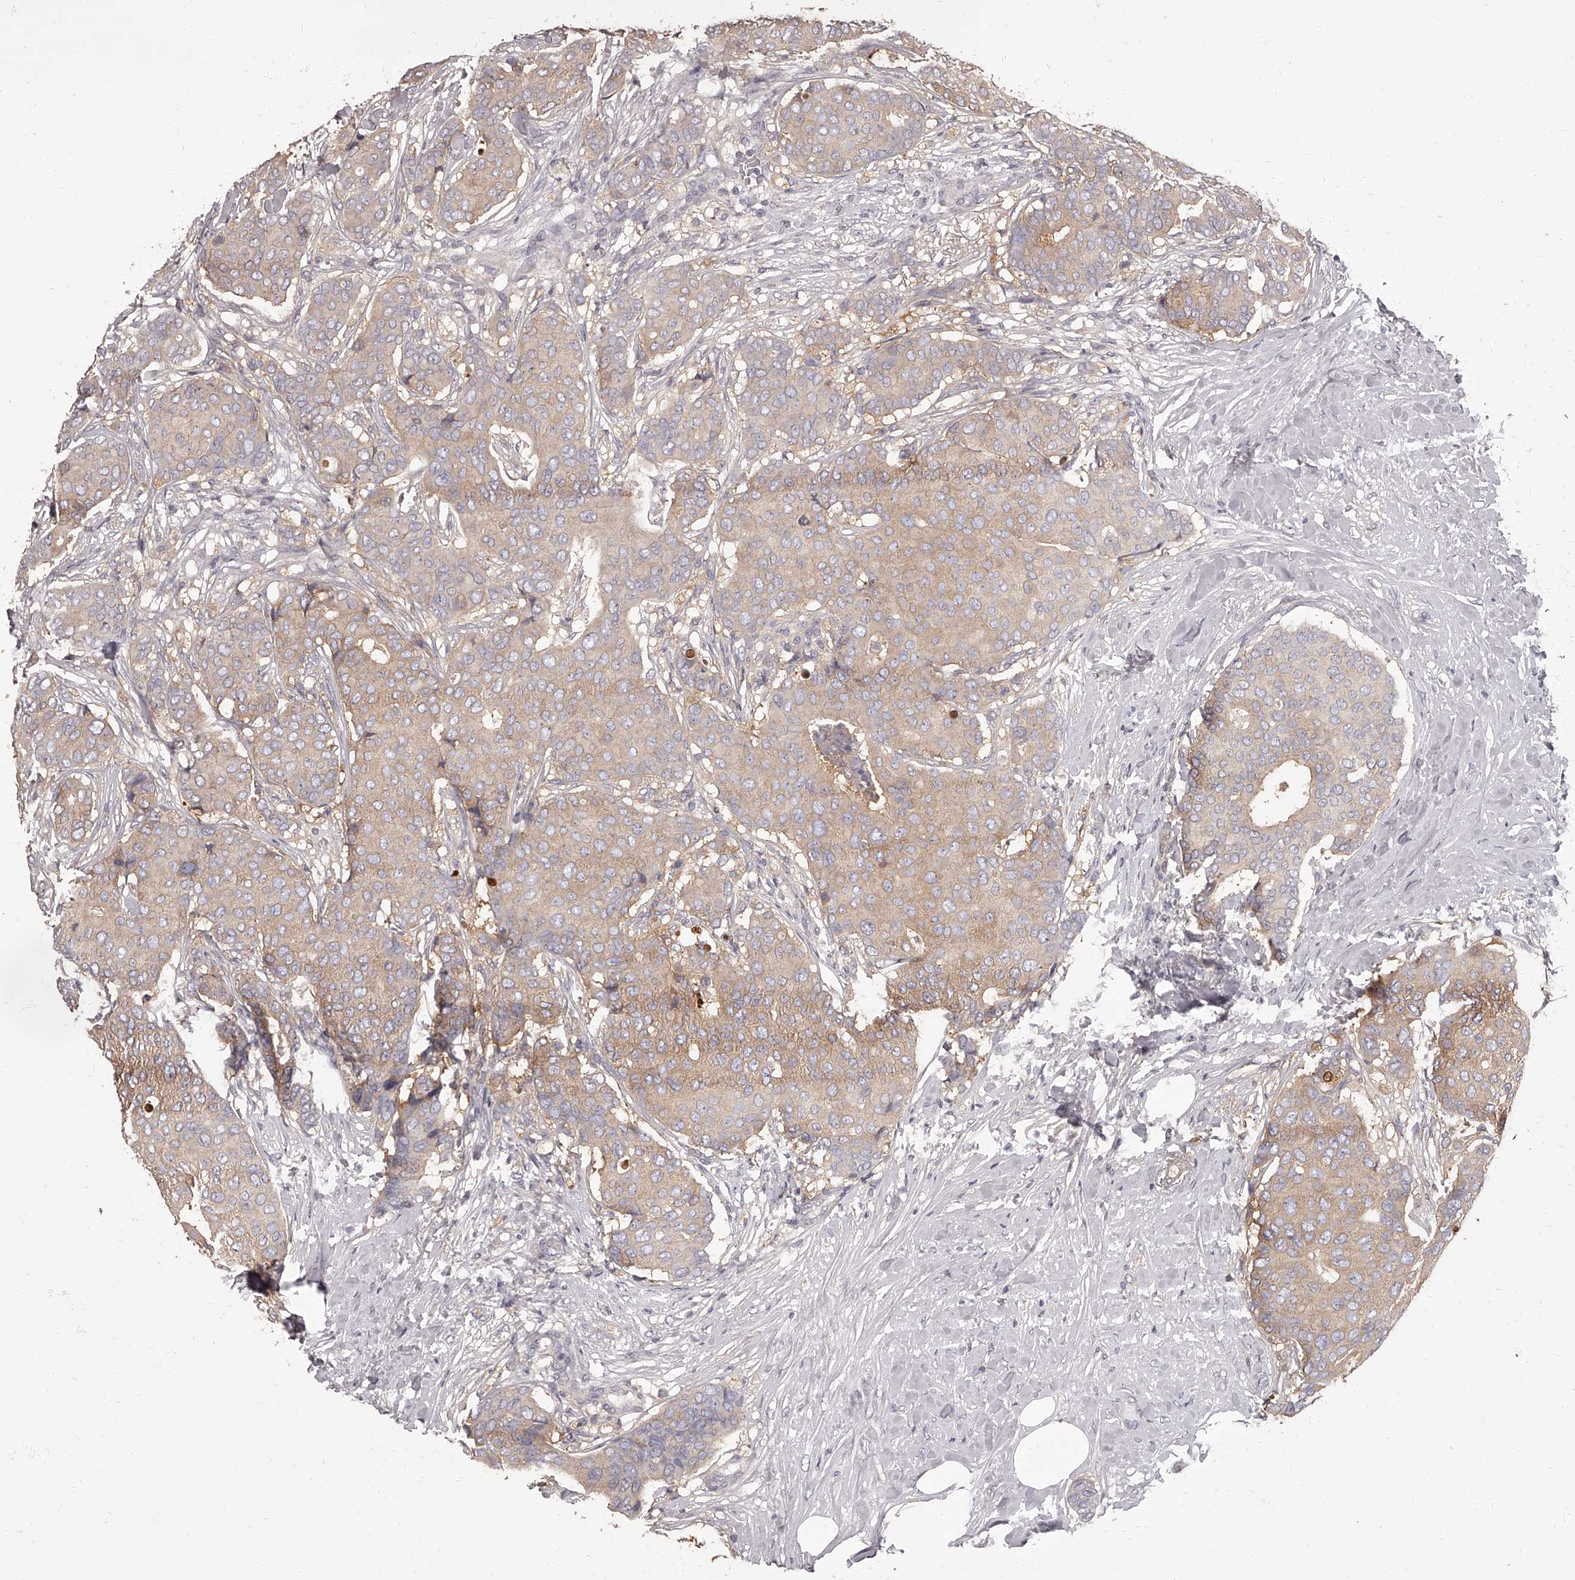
{"staining": {"intensity": "weak", "quantity": "25%-75%", "location": "cytoplasmic/membranous"}, "tissue": "breast cancer", "cell_type": "Tumor cells", "image_type": "cancer", "snomed": [{"axis": "morphology", "description": "Duct carcinoma"}, {"axis": "topography", "description": "Breast"}], "caption": "Brown immunohistochemical staining in invasive ductal carcinoma (breast) reveals weak cytoplasmic/membranous expression in approximately 25%-75% of tumor cells.", "gene": "APEH", "patient": {"sex": "female", "age": 75}}